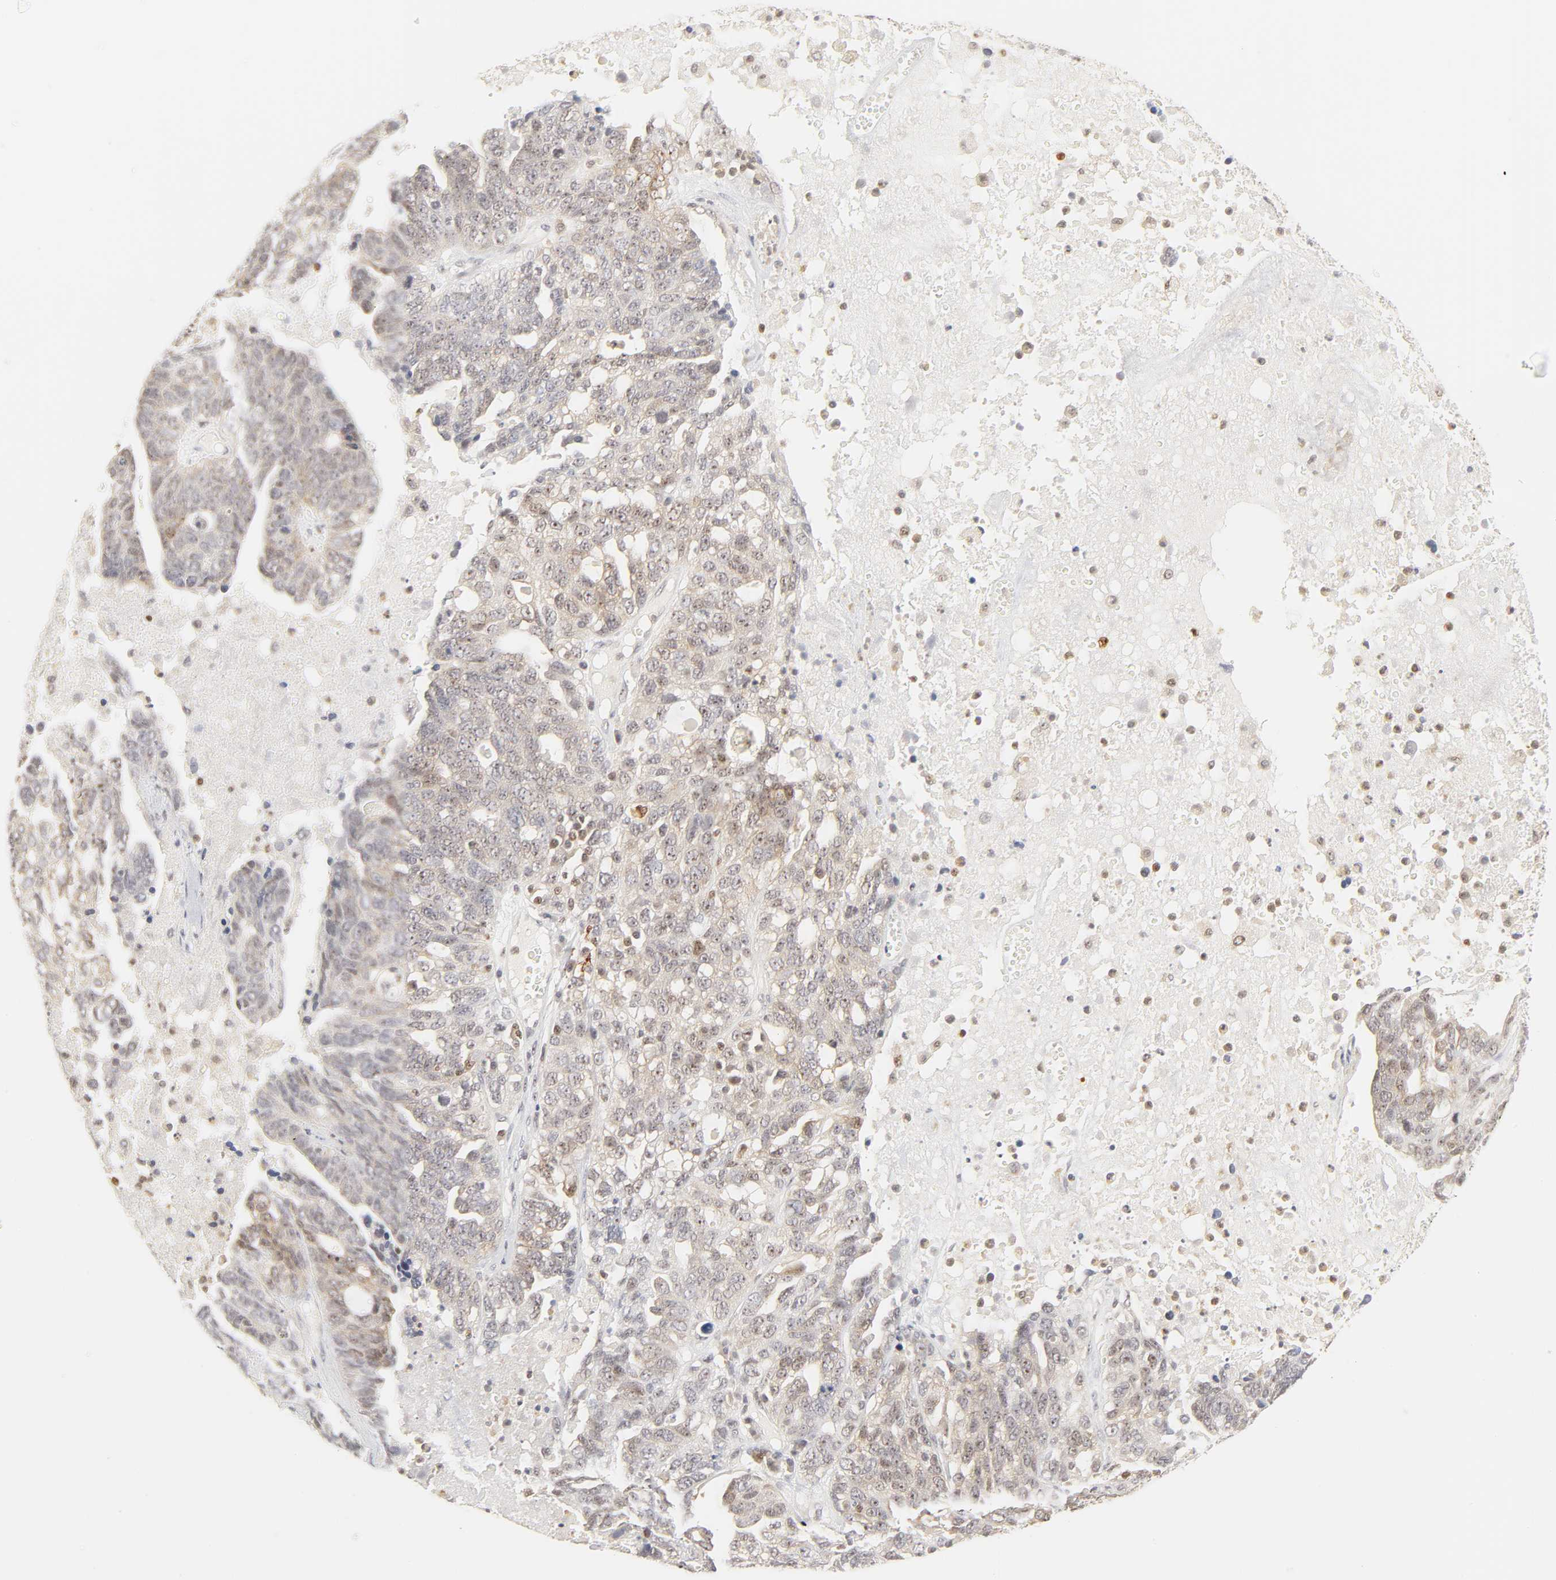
{"staining": {"intensity": "weak", "quantity": "<25%", "location": "nuclear"}, "tissue": "ovarian cancer", "cell_type": "Tumor cells", "image_type": "cancer", "snomed": [{"axis": "morphology", "description": "Cystadenocarcinoma, serous, NOS"}, {"axis": "topography", "description": "Ovary"}], "caption": "This photomicrograph is of ovarian serous cystadenocarcinoma stained with immunohistochemistry to label a protein in brown with the nuclei are counter-stained blue. There is no expression in tumor cells.", "gene": "KIF2A", "patient": {"sex": "female", "age": 71}}